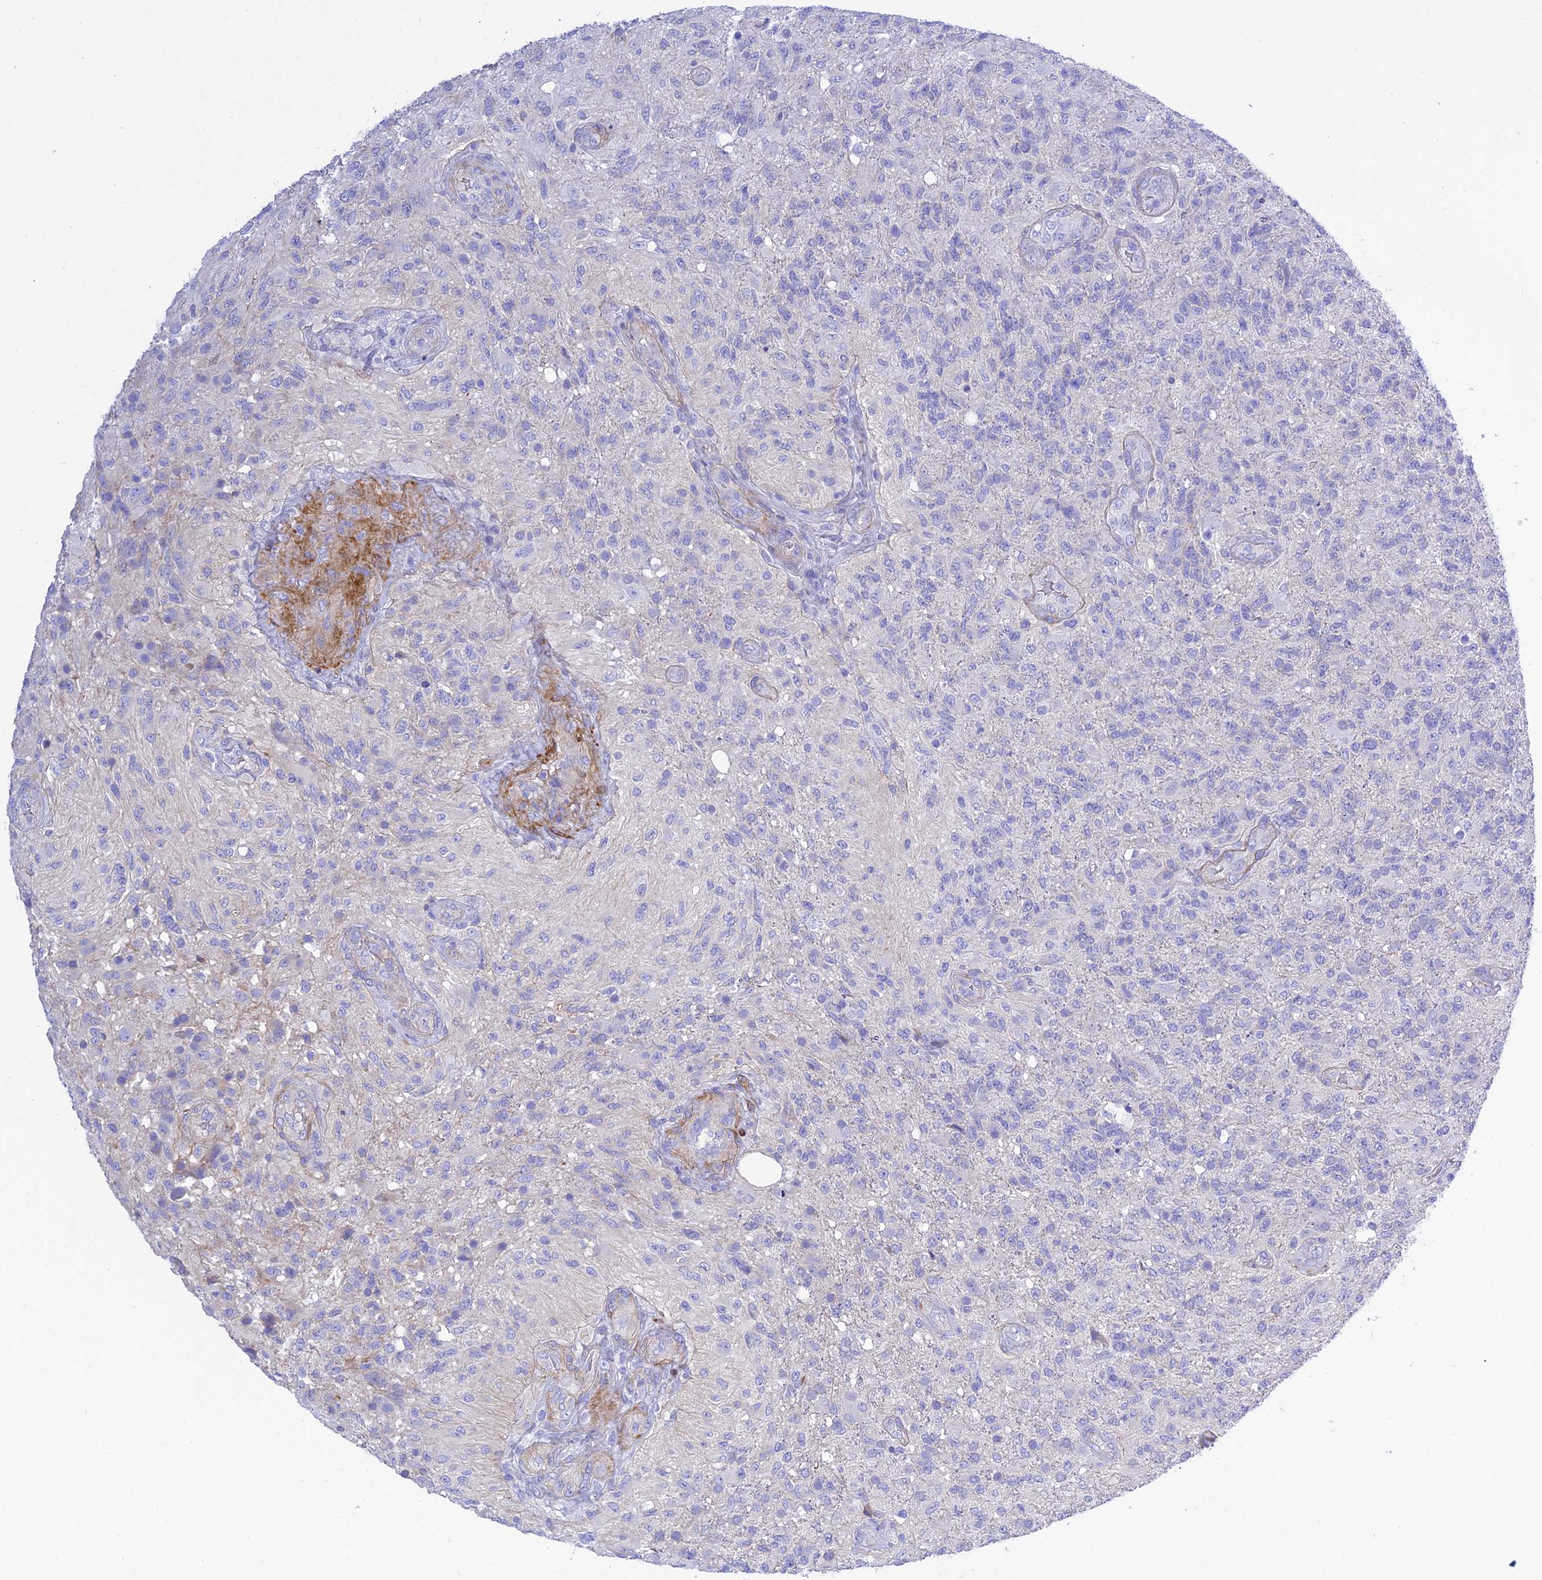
{"staining": {"intensity": "negative", "quantity": "none", "location": "none"}, "tissue": "glioma", "cell_type": "Tumor cells", "image_type": "cancer", "snomed": [{"axis": "morphology", "description": "Glioma, malignant, High grade"}, {"axis": "topography", "description": "Brain"}], "caption": "High power microscopy image of an immunohistochemistry (IHC) image of glioma, revealing no significant staining in tumor cells.", "gene": "FRA10AC1", "patient": {"sex": "male", "age": 56}}